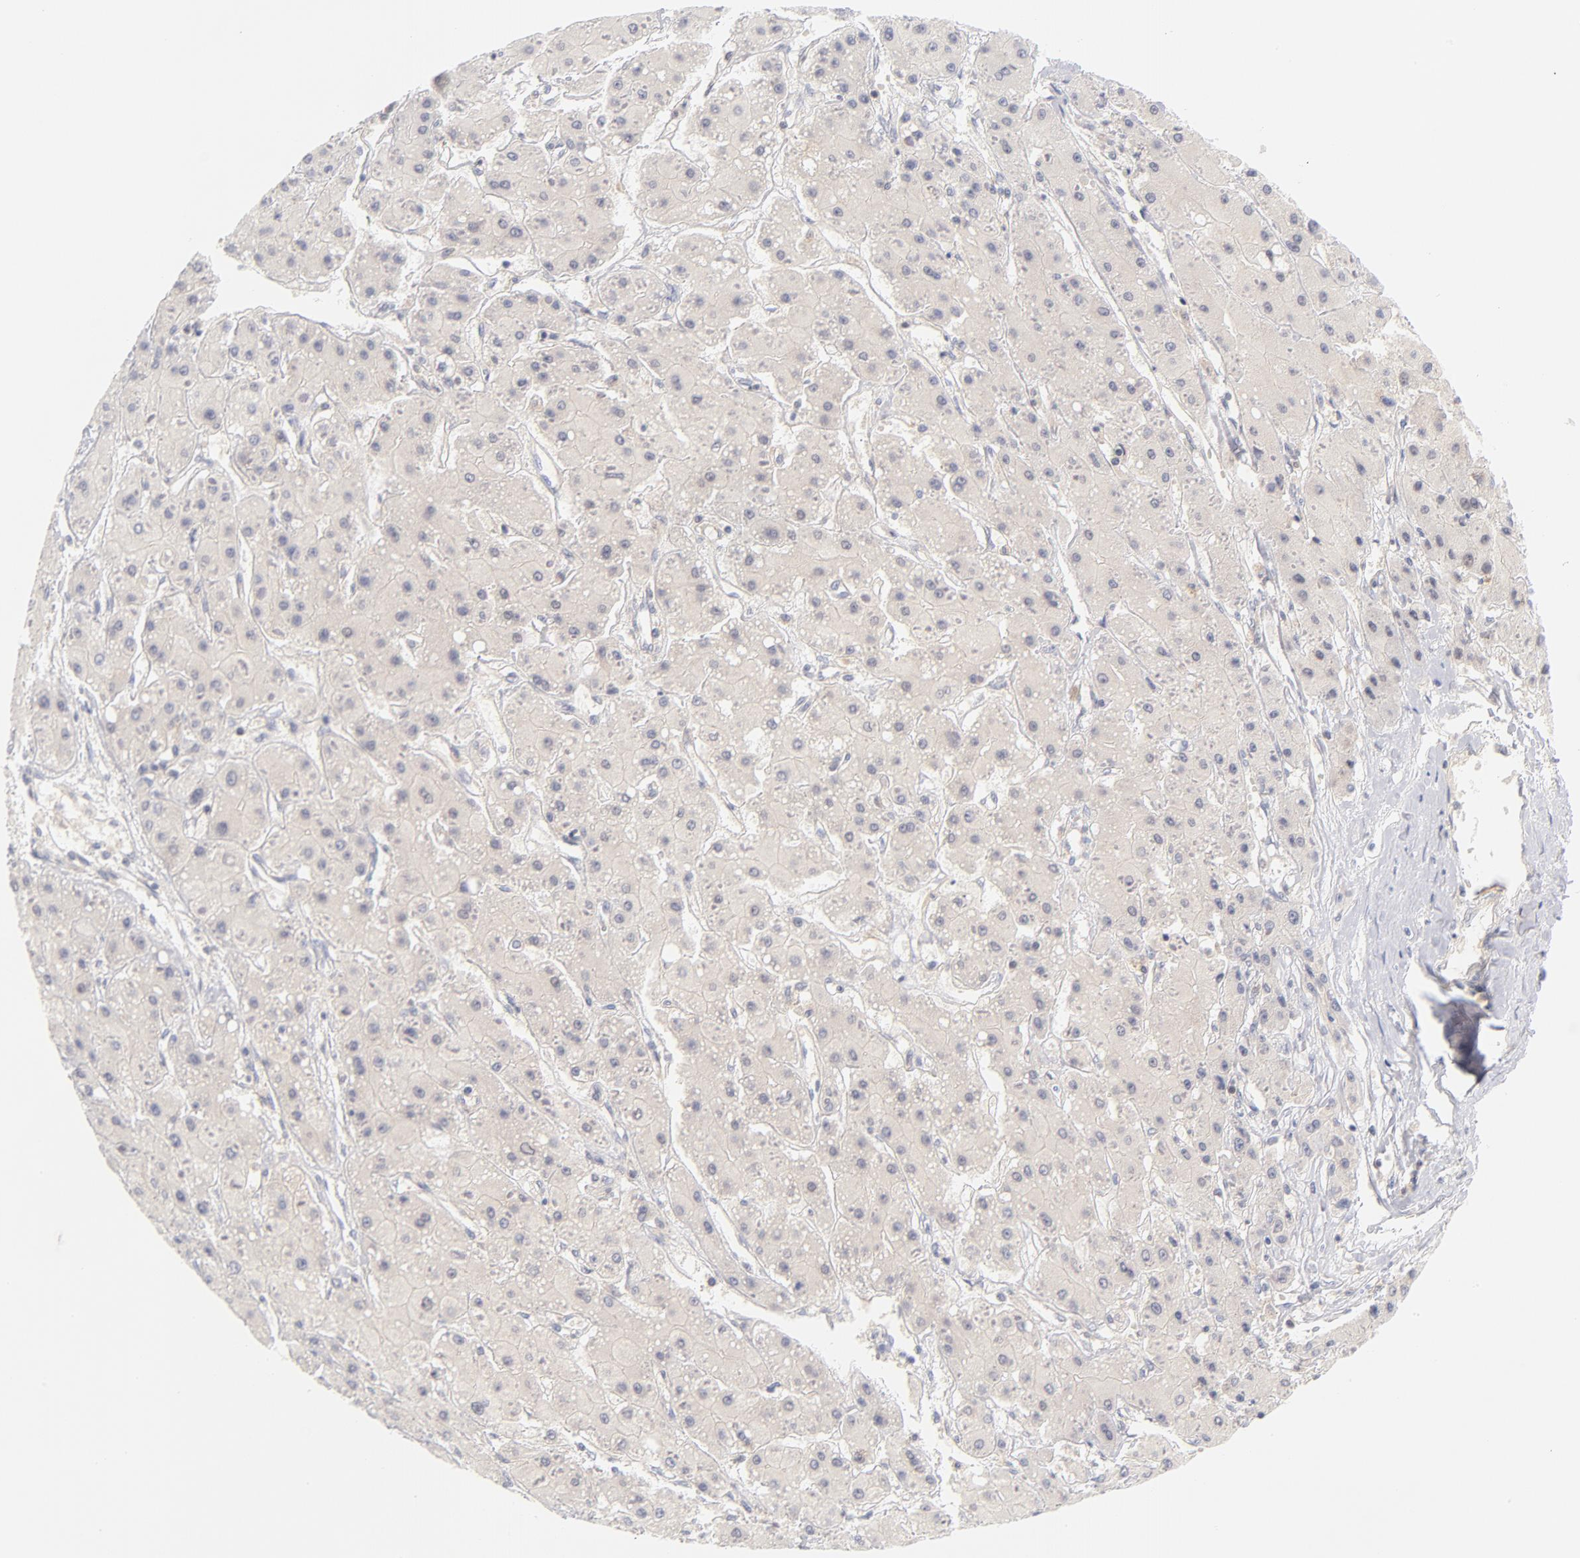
{"staining": {"intensity": "negative", "quantity": "none", "location": "none"}, "tissue": "liver cancer", "cell_type": "Tumor cells", "image_type": "cancer", "snomed": [{"axis": "morphology", "description": "Carcinoma, Hepatocellular, NOS"}, {"axis": "topography", "description": "Liver"}], "caption": "There is no significant positivity in tumor cells of hepatocellular carcinoma (liver). (DAB (3,3'-diaminobenzidine) immunohistochemistry with hematoxylin counter stain).", "gene": "CASP6", "patient": {"sex": "female", "age": 52}}